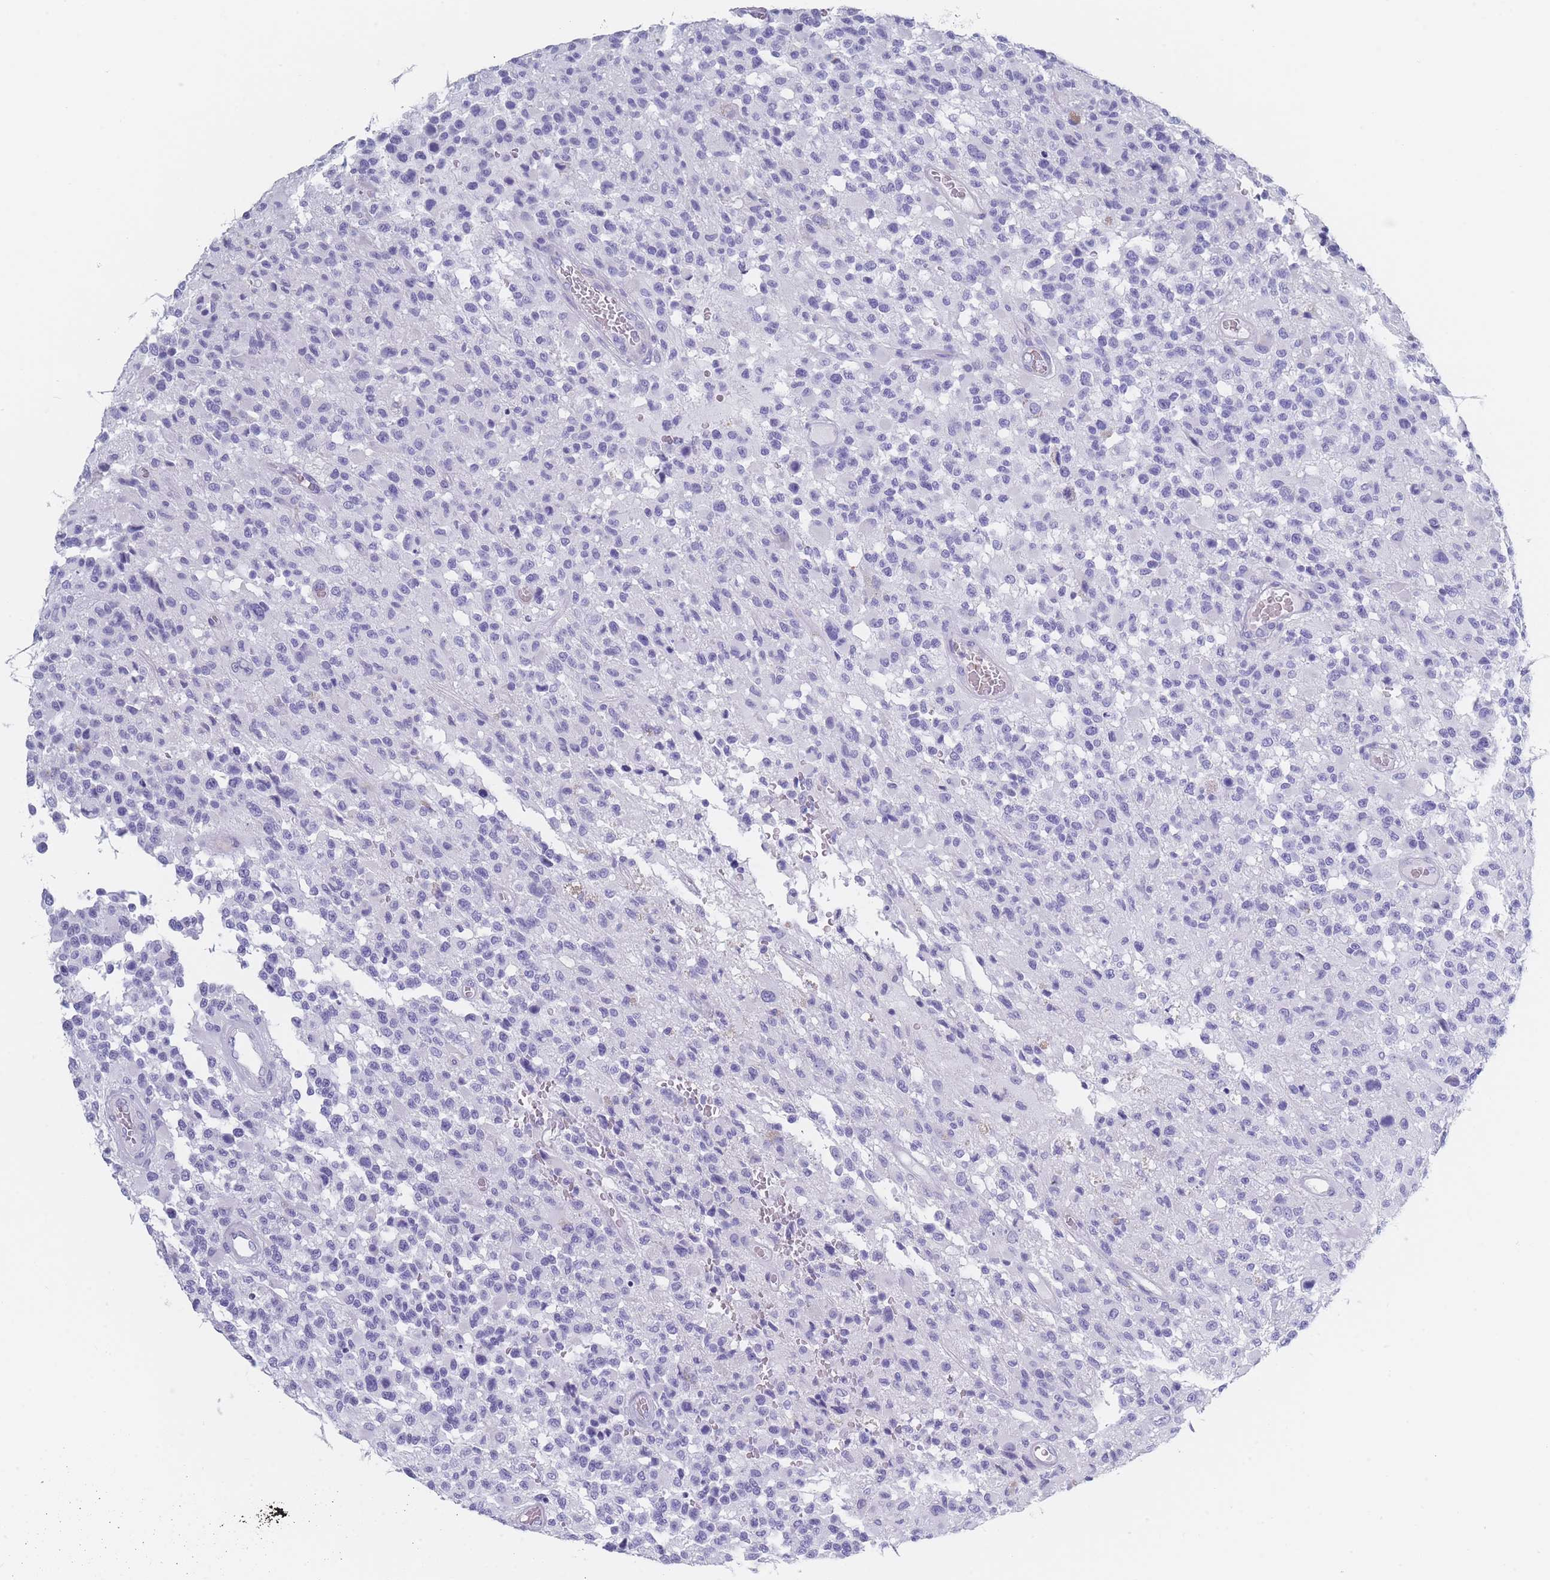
{"staining": {"intensity": "negative", "quantity": "none", "location": "none"}, "tissue": "glioma", "cell_type": "Tumor cells", "image_type": "cancer", "snomed": [{"axis": "morphology", "description": "Glioma, malignant, High grade"}, {"axis": "morphology", "description": "Glioblastoma, NOS"}, {"axis": "topography", "description": "Brain"}], "caption": "Malignant high-grade glioma stained for a protein using IHC exhibits no staining tumor cells.", "gene": "OR5D16", "patient": {"sex": "male", "age": 60}}